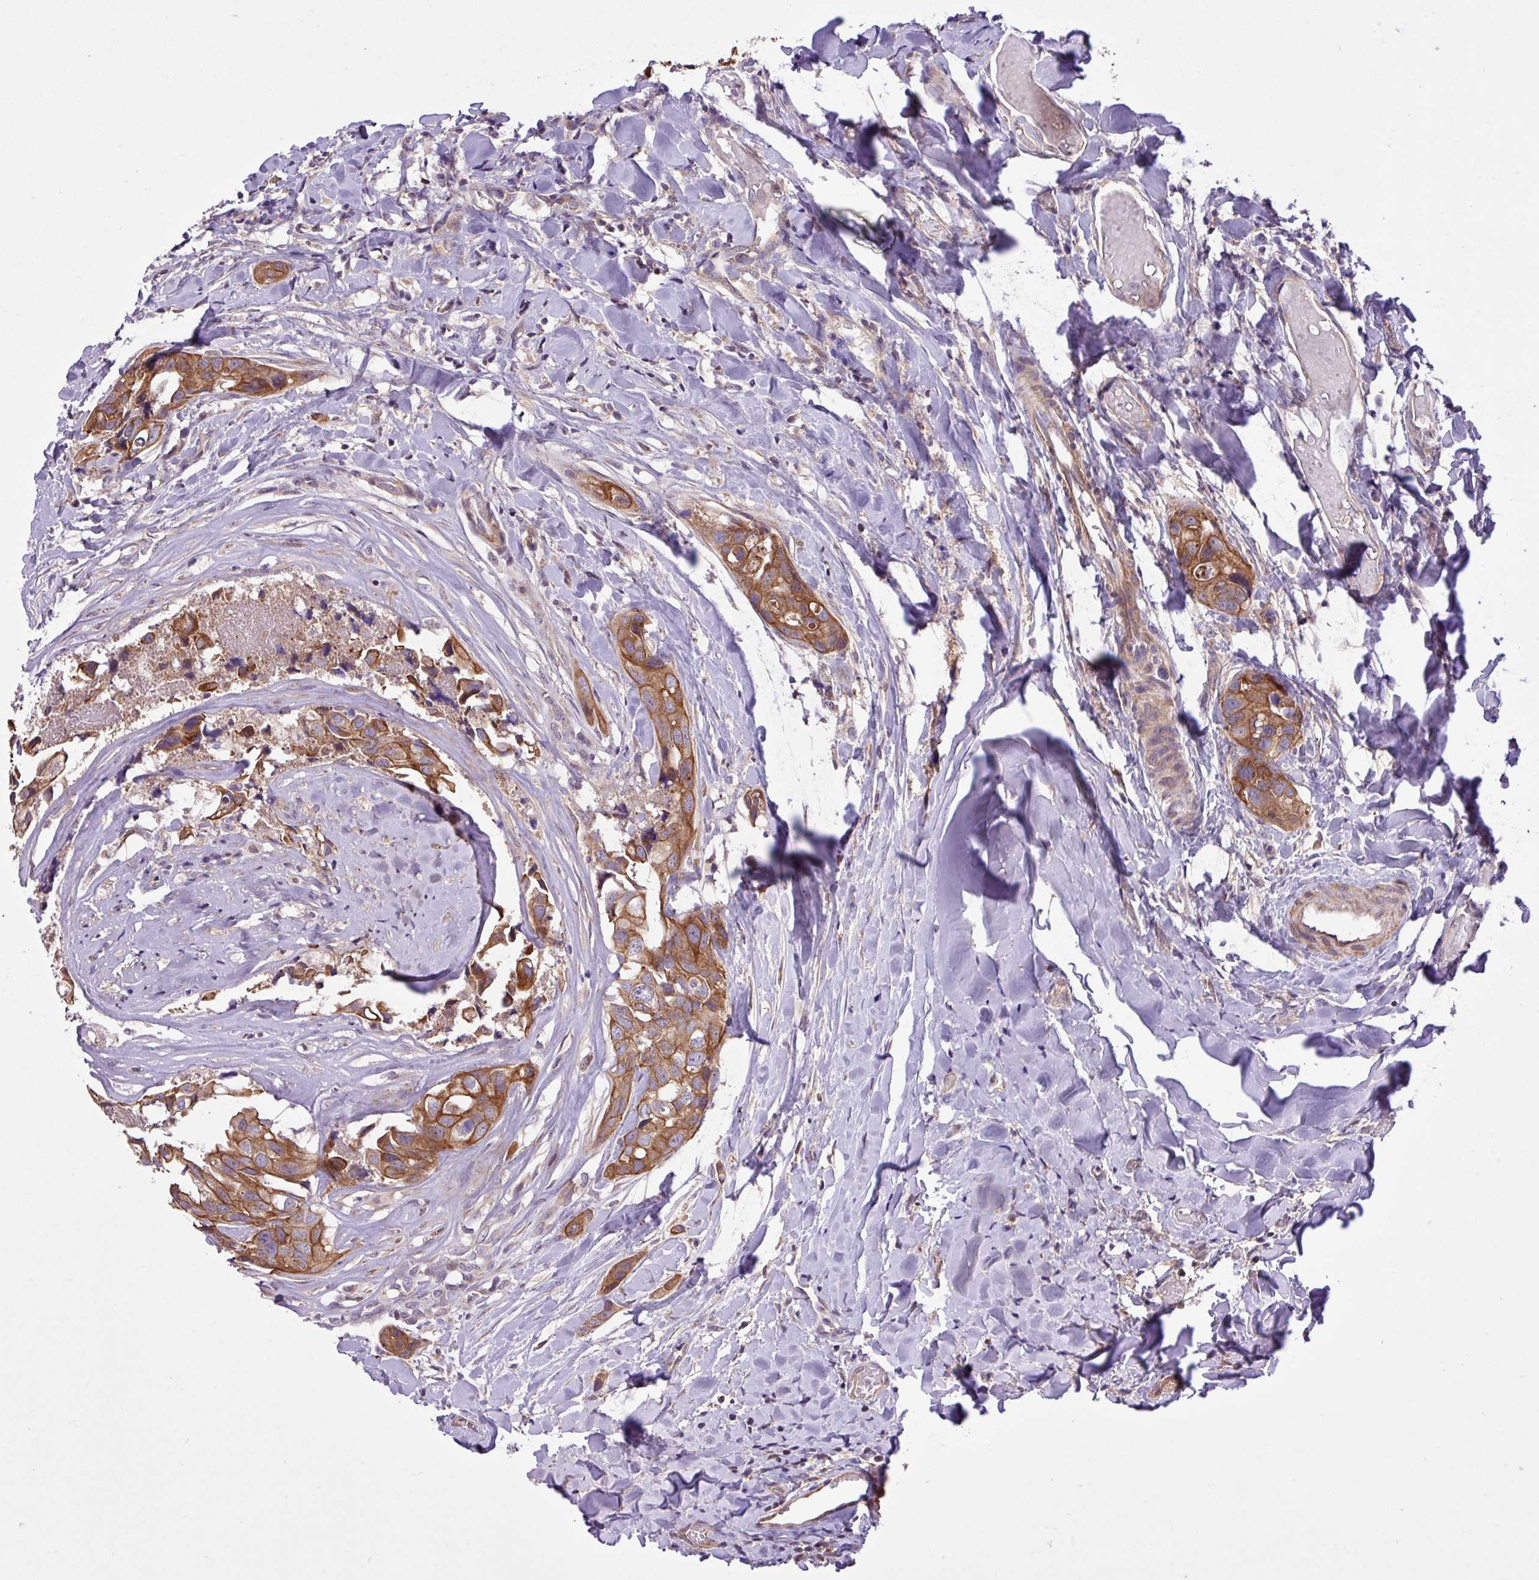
{"staining": {"intensity": "strong", "quantity": ">75%", "location": "cytoplasmic/membranous"}, "tissue": "head and neck cancer", "cell_type": "Tumor cells", "image_type": "cancer", "snomed": [{"axis": "morphology", "description": "Adenocarcinoma, NOS"}, {"axis": "morphology", "description": "Adenocarcinoma, metastatic, NOS"}, {"axis": "topography", "description": "Head-Neck"}], "caption": "DAB (3,3'-diaminobenzidine) immunohistochemical staining of human head and neck cancer (metastatic adenocarcinoma) demonstrates strong cytoplasmic/membranous protein staining in about >75% of tumor cells. Nuclei are stained in blue.", "gene": "TIMM10B", "patient": {"sex": "male", "age": 75}}